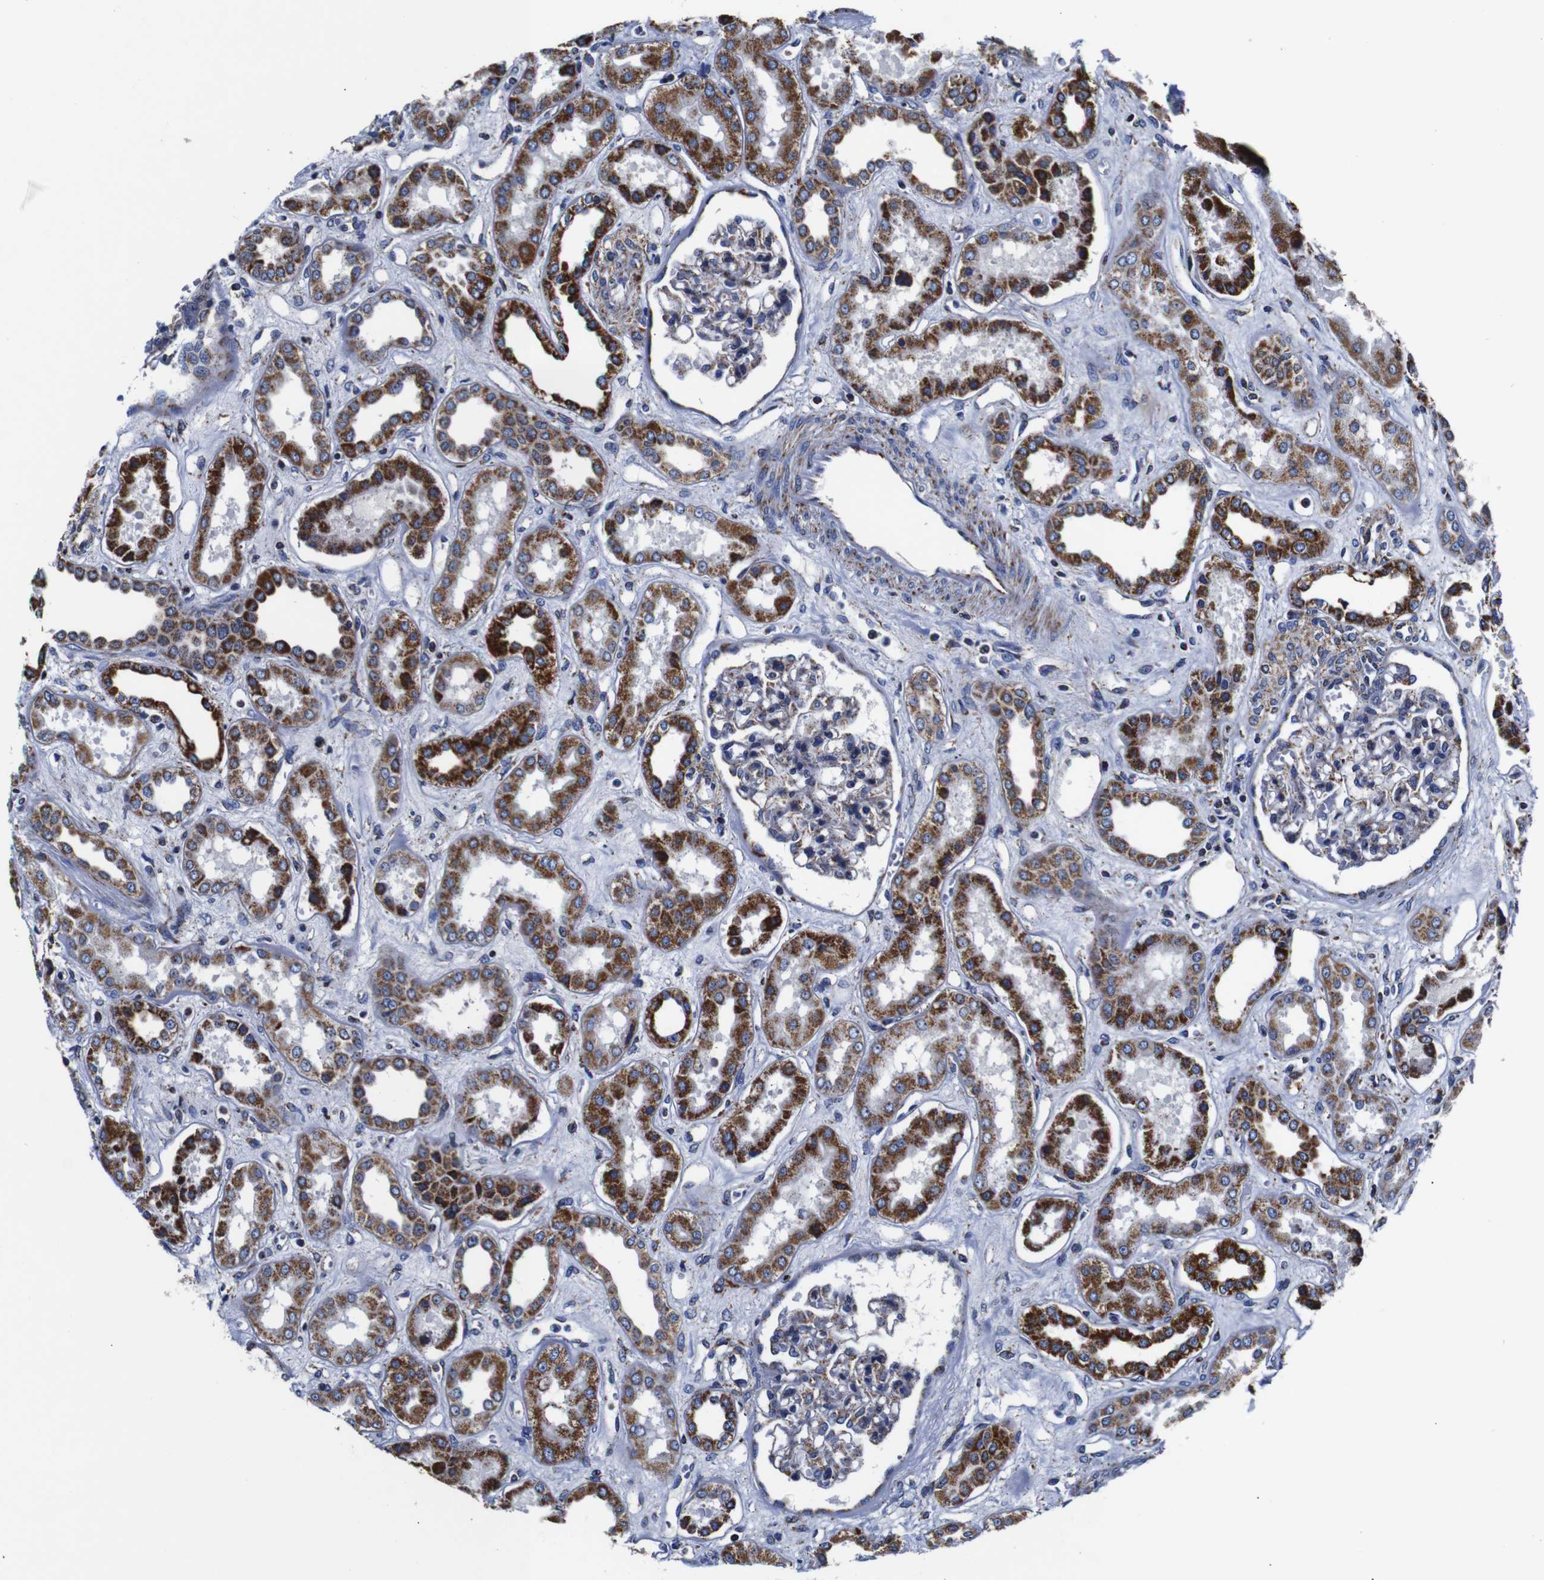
{"staining": {"intensity": "moderate", "quantity": "25%-75%", "location": "cytoplasmic/membranous"}, "tissue": "kidney", "cell_type": "Cells in glomeruli", "image_type": "normal", "snomed": [{"axis": "morphology", "description": "Normal tissue, NOS"}, {"axis": "topography", "description": "Kidney"}], "caption": "This image reveals IHC staining of benign human kidney, with medium moderate cytoplasmic/membranous positivity in about 25%-75% of cells in glomeruli.", "gene": "FKBP9", "patient": {"sex": "male", "age": 59}}